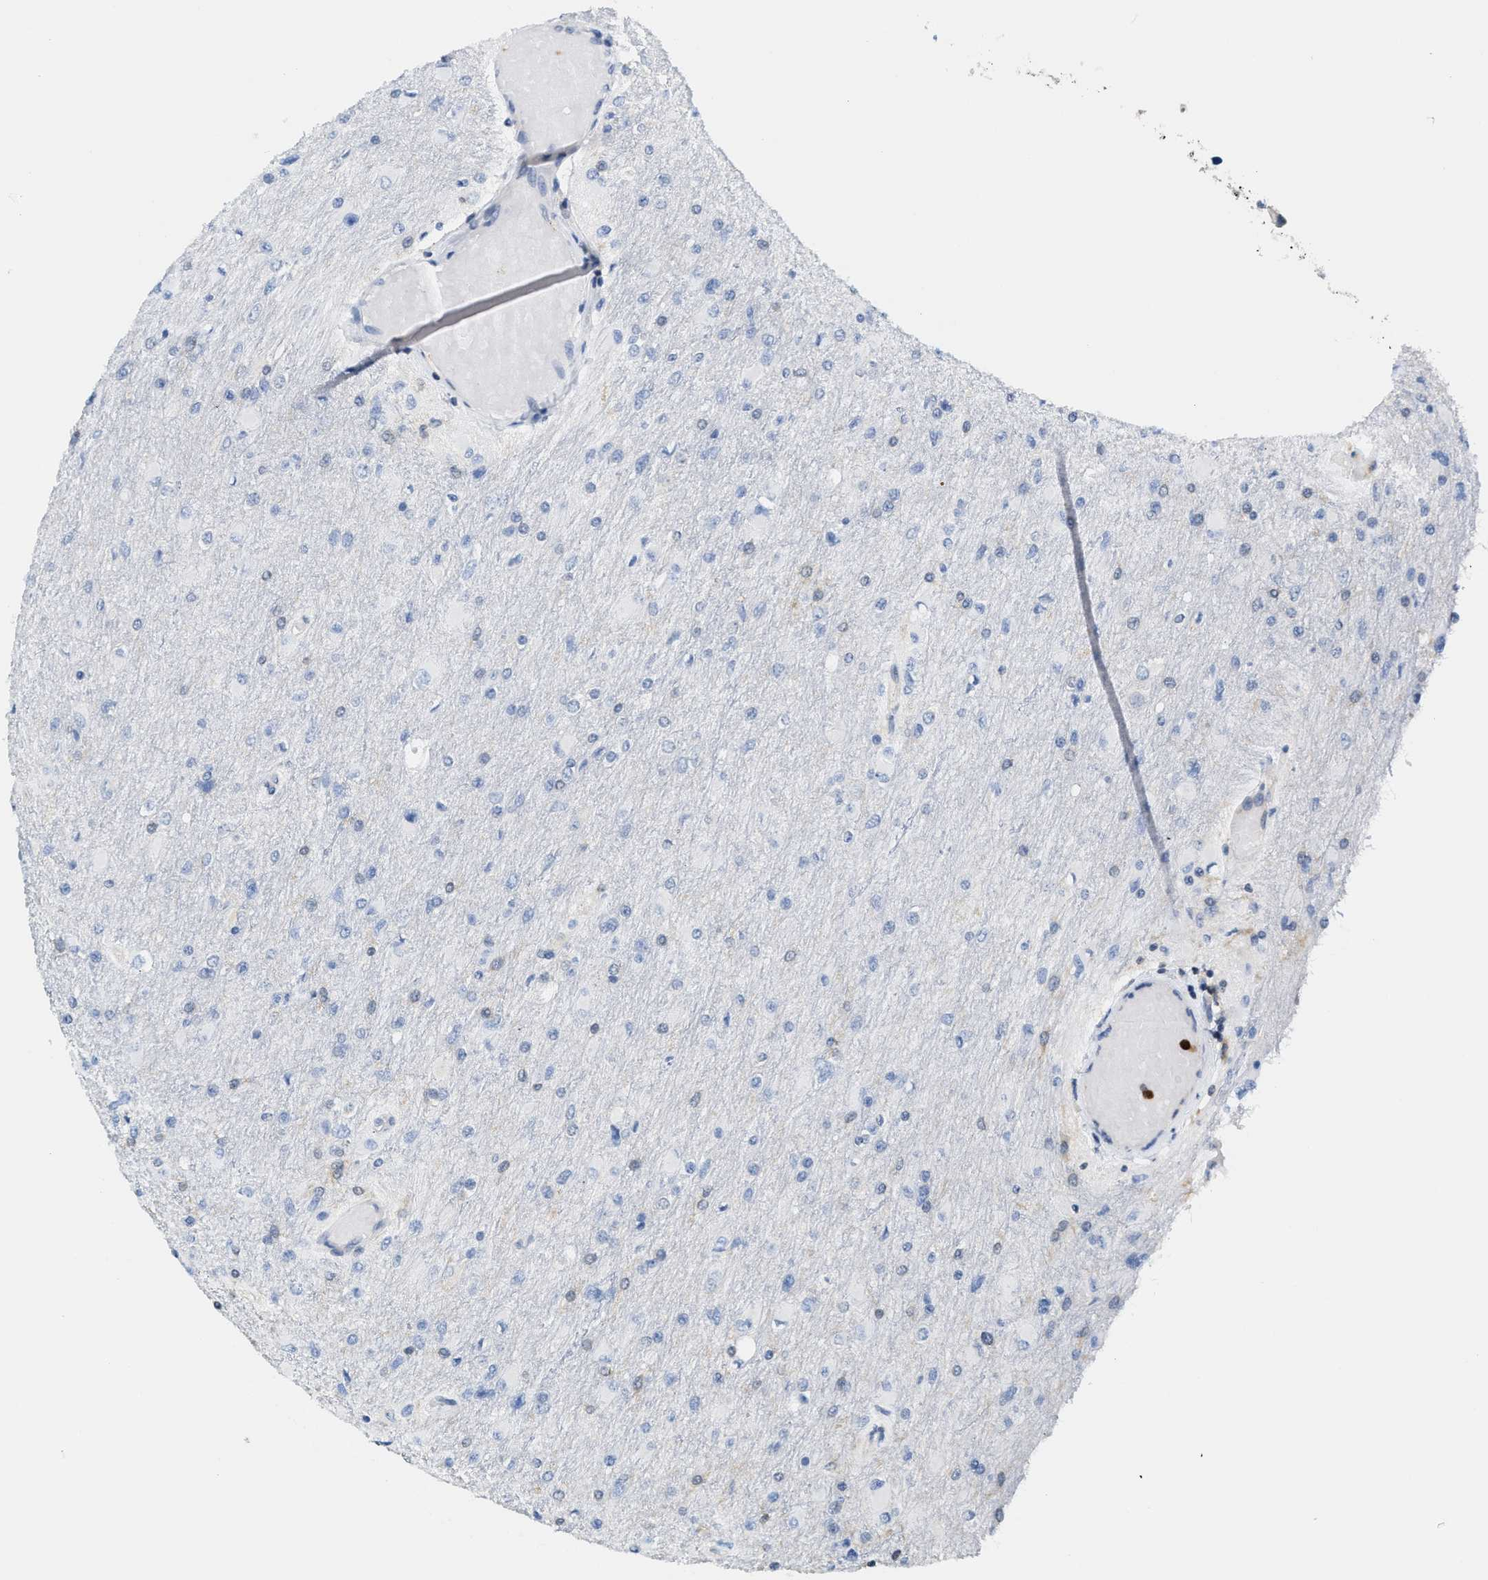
{"staining": {"intensity": "negative", "quantity": "none", "location": "none"}, "tissue": "glioma", "cell_type": "Tumor cells", "image_type": "cancer", "snomed": [{"axis": "morphology", "description": "Glioma, malignant, High grade"}, {"axis": "topography", "description": "Cerebral cortex"}], "caption": "Immunohistochemistry micrograph of human glioma stained for a protein (brown), which shows no positivity in tumor cells. (Brightfield microscopy of DAB immunohistochemistry (IHC) at high magnification).", "gene": "SERPINB1", "patient": {"sex": "female", "age": 36}}